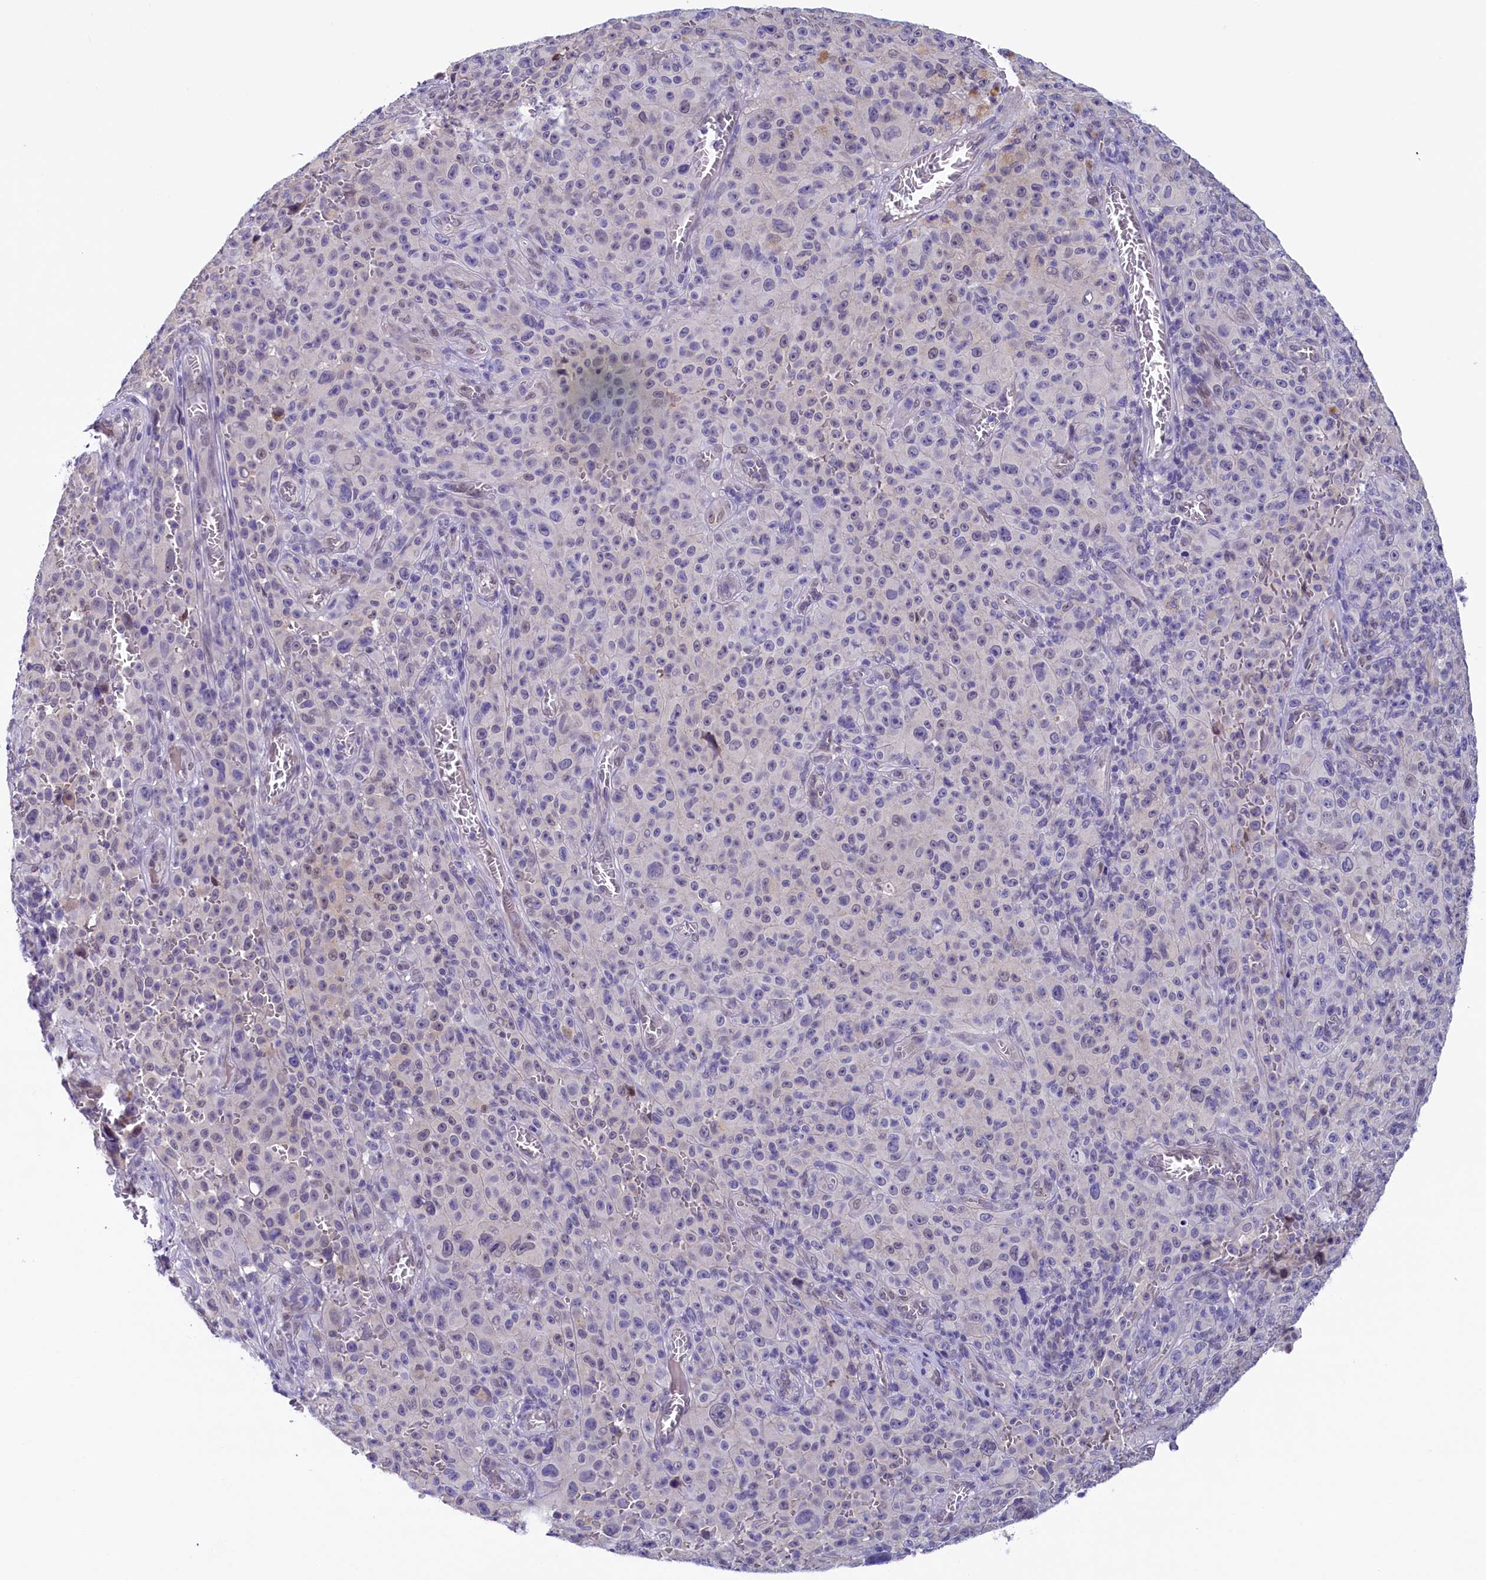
{"staining": {"intensity": "weak", "quantity": "<25%", "location": "nuclear"}, "tissue": "melanoma", "cell_type": "Tumor cells", "image_type": "cancer", "snomed": [{"axis": "morphology", "description": "Malignant melanoma, NOS"}, {"axis": "topography", "description": "Skin"}], "caption": "Immunohistochemical staining of malignant melanoma demonstrates no significant staining in tumor cells.", "gene": "FLYWCH2", "patient": {"sex": "female", "age": 82}}